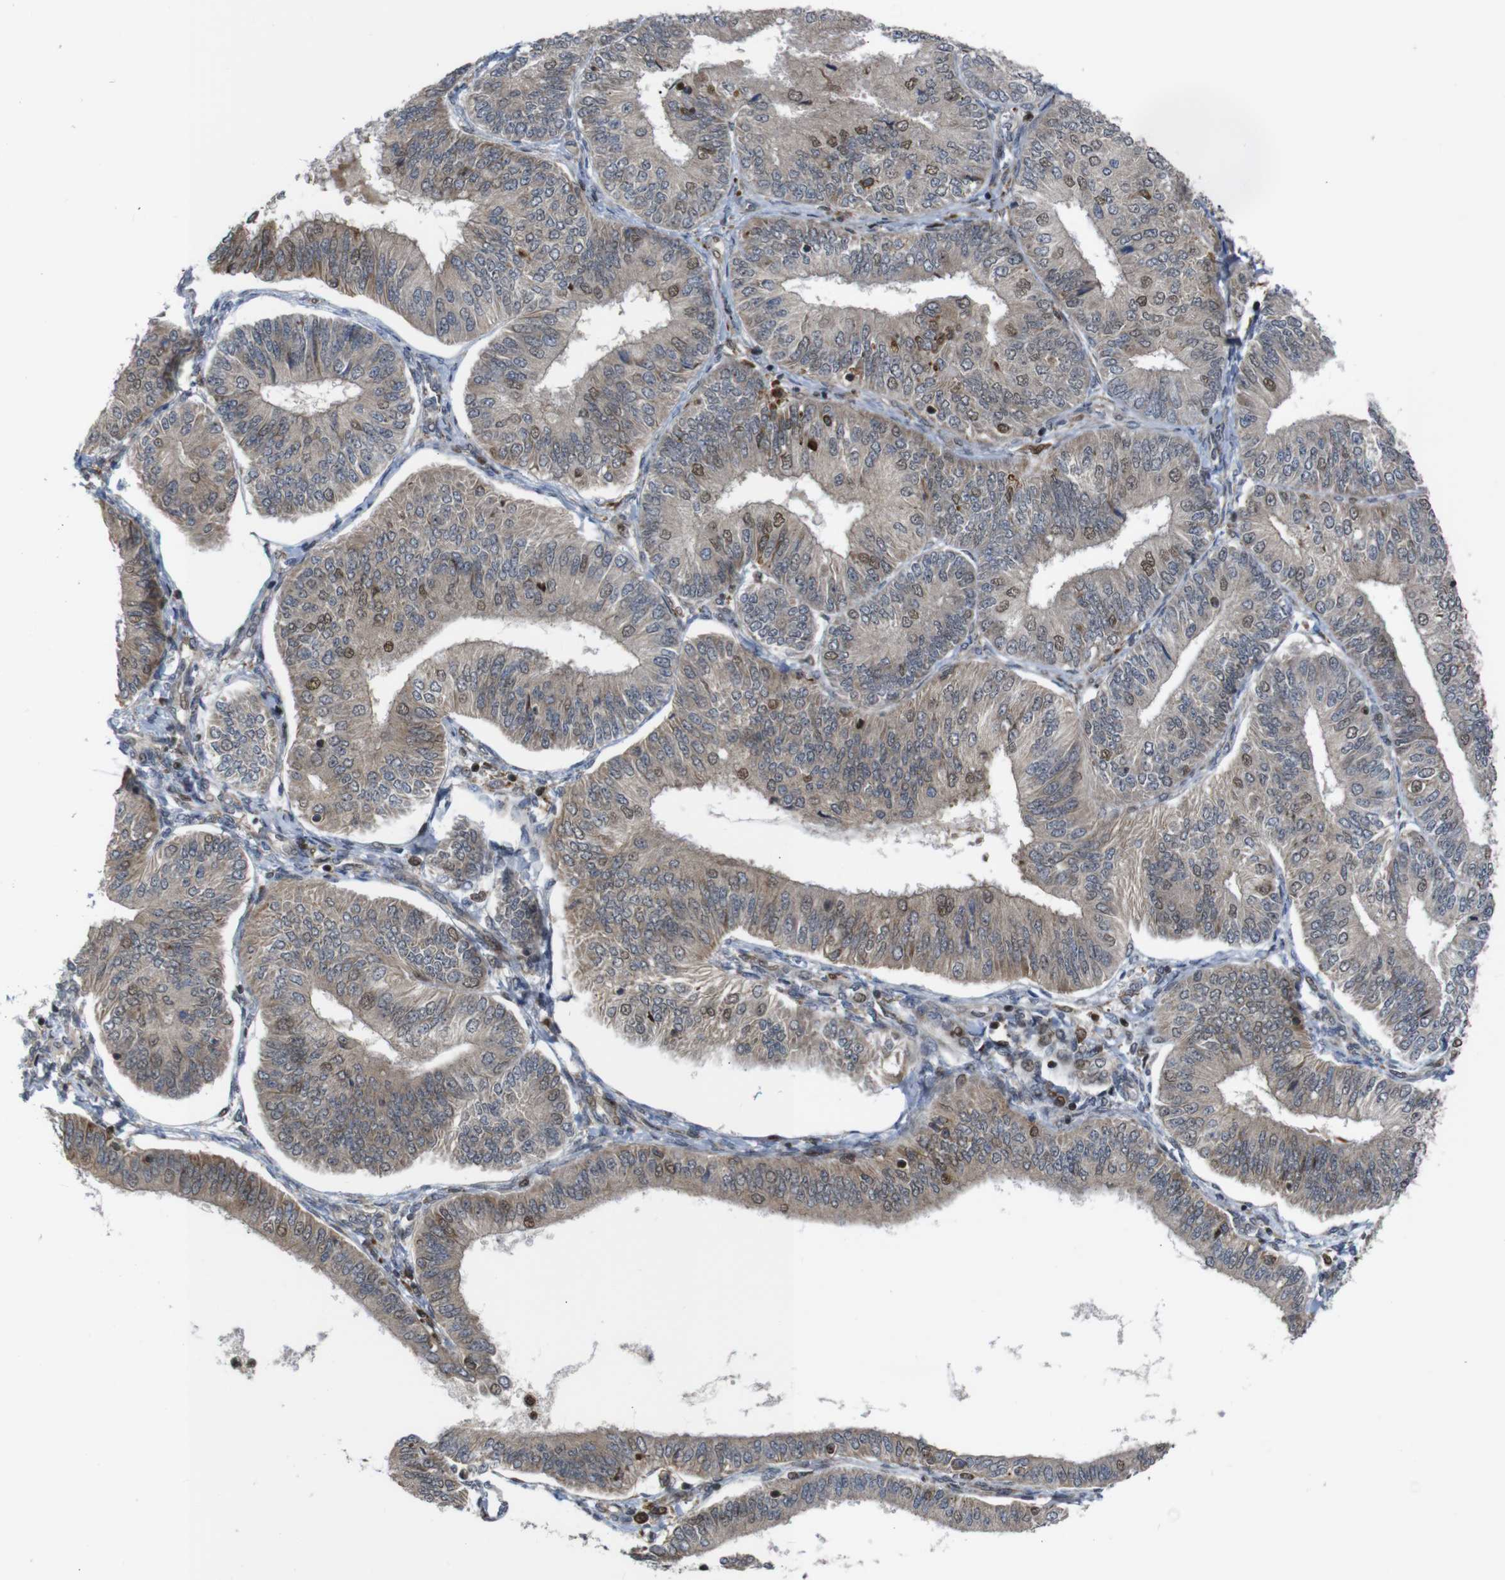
{"staining": {"intensity": "weak", "quantity": ">75%", "location": "cytoplasmic/membranous,nuclear"}, "tissue": "endometrial cancer", "cell_type": "Tumor cells", "image_type": "cancer", "snomed": [{"axis": "morphology", "description": "Adenocarcinoma, NOS"}, {"axis": "topography", "description": "Endometrium"}], "caption": "Immunohistochemical staining of endometrial adenocarcinoma displays low levels of weak cytoplasmic/membranous and nuclear protein staining in approximately >75% of tumor cells.", "gene": "PTPN1", "patient": {"sex": "female", "age": 58}}